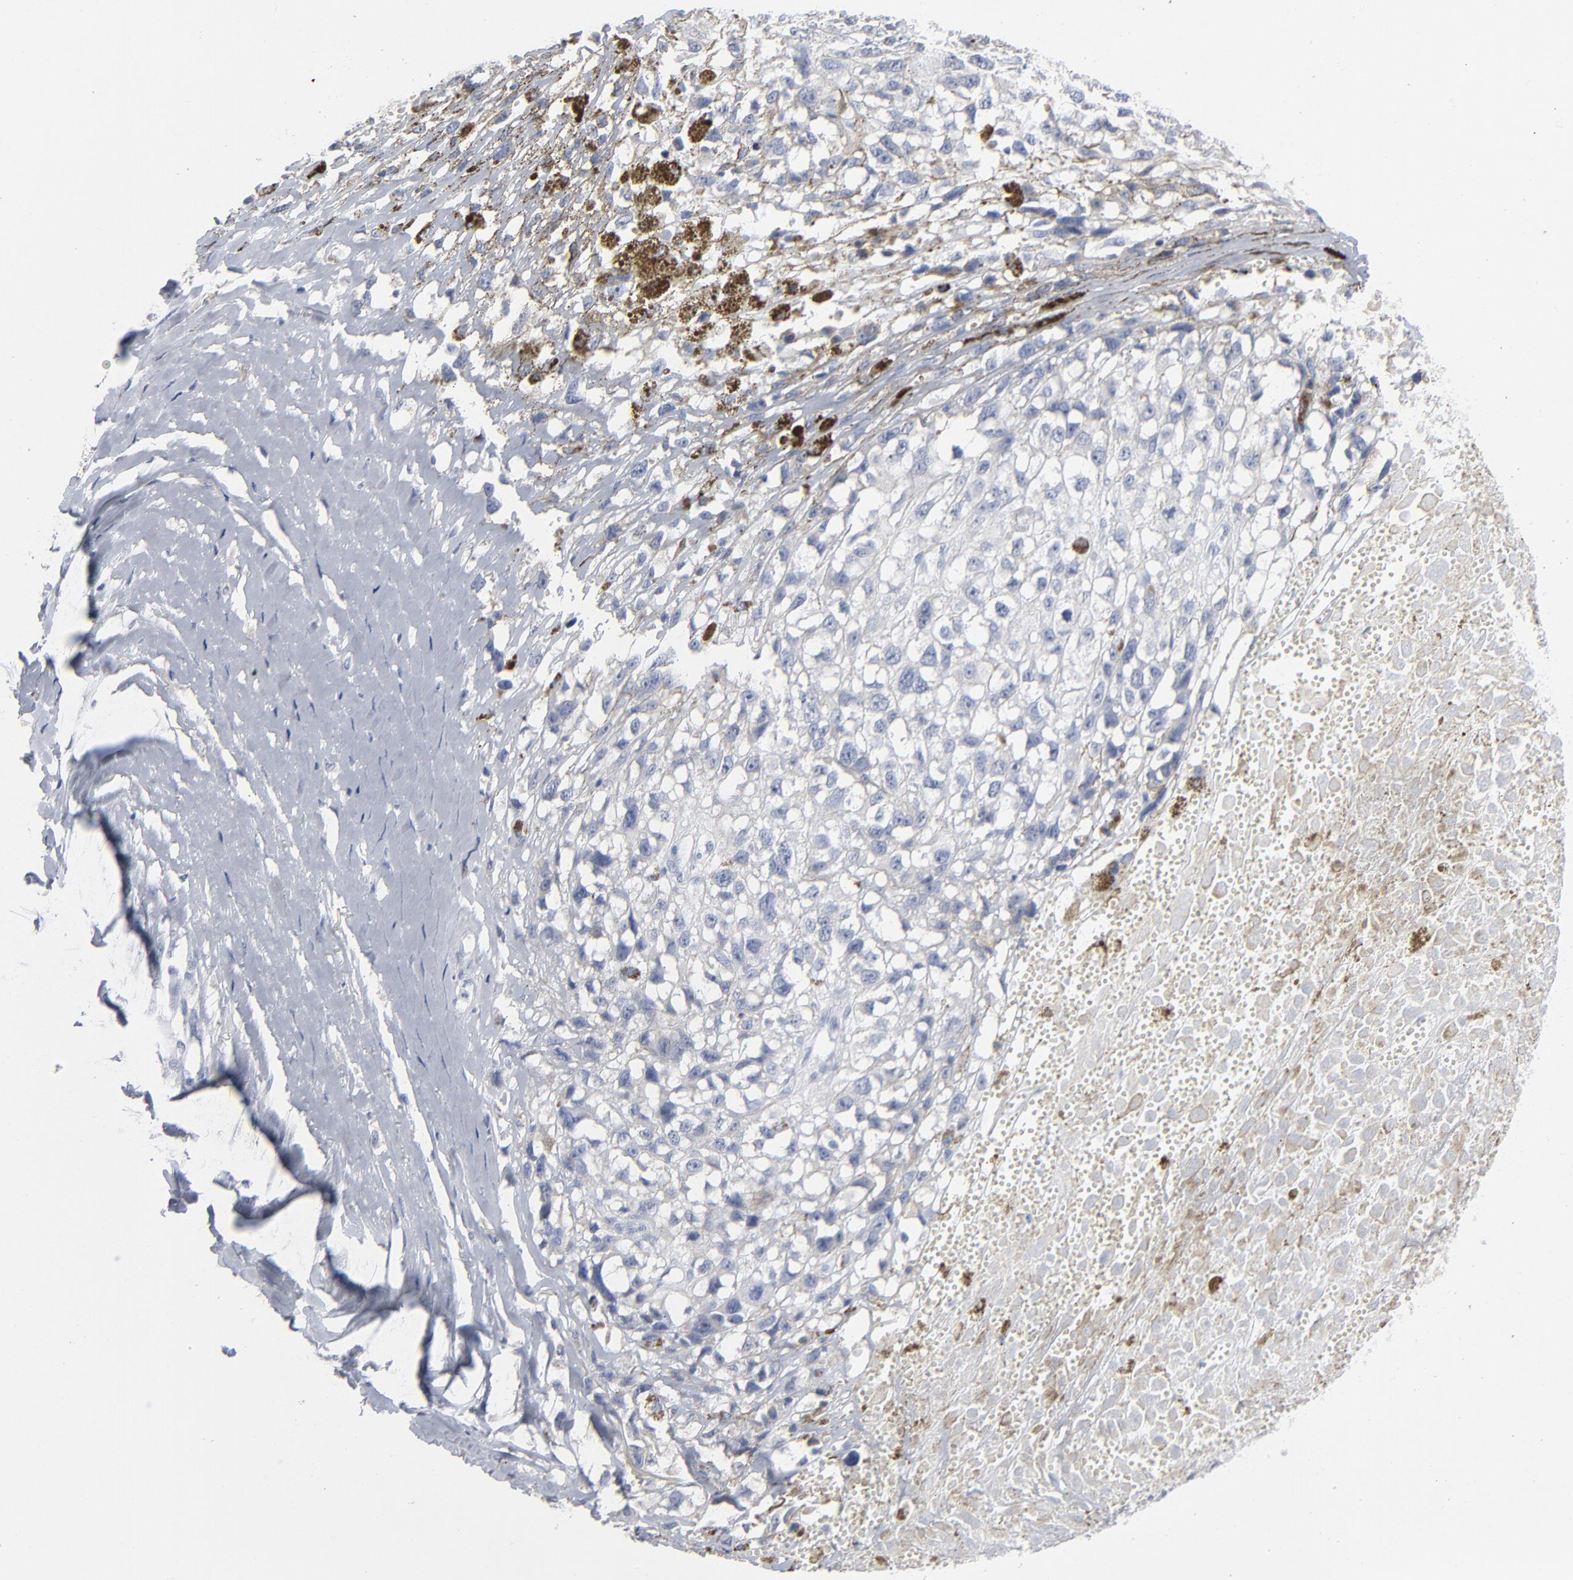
{"staining": {"intensity": "negative", "quantity": "none", "location": "none"}, "tissue": "melanoma", "cell_type": "Tumor cells", "image_type": "cancer", "snomed": [{"axis": "morphology", "description": "Malignant melanoma, Metastatic site"}, {"axis": "topography", "description": "Lymph node"}], "caption": "Immunohistochemistry (IHC) image of malignant melanoma (metastatic site) stained for a protein (brown), which displays no staining in tumor cells.", "gene": "PAGE1", "patient": {"sex": "male", "age": 59}}